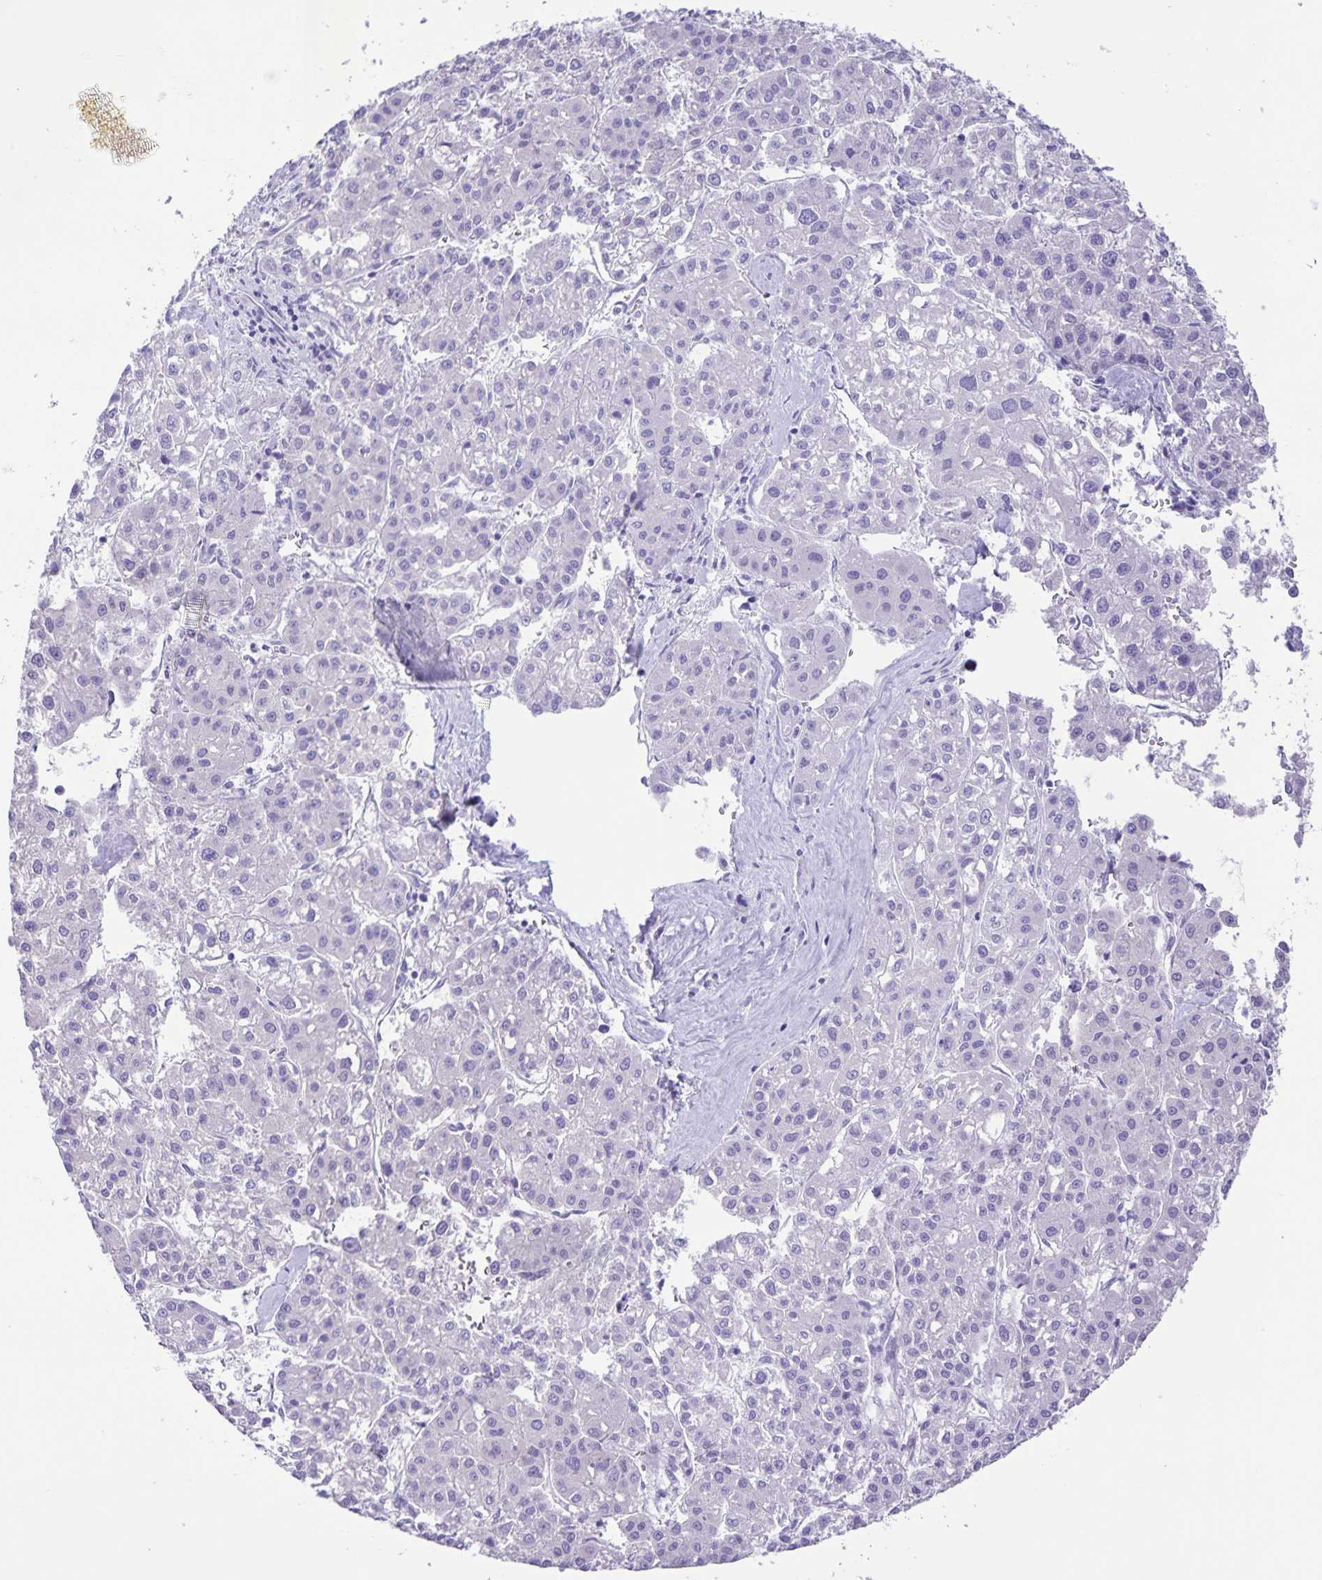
{"staining": {"intensity": "negative", "quantity": "none", "location": "none"}, "tissue": "liver cancer", "cell_type": "Tumor cells", "image_type": "cancer", "snomed": [{"axis": "morphology", "description": "Carcinoma, Hepatocellular, NOS"}, {"axis": "topography", "description": "Liver"}], "caption": "The image demonstrates no staining of tumor cells in liver cancer.", "gene": "CAPSL", "patient": {"sex": "male", "age": 73}}